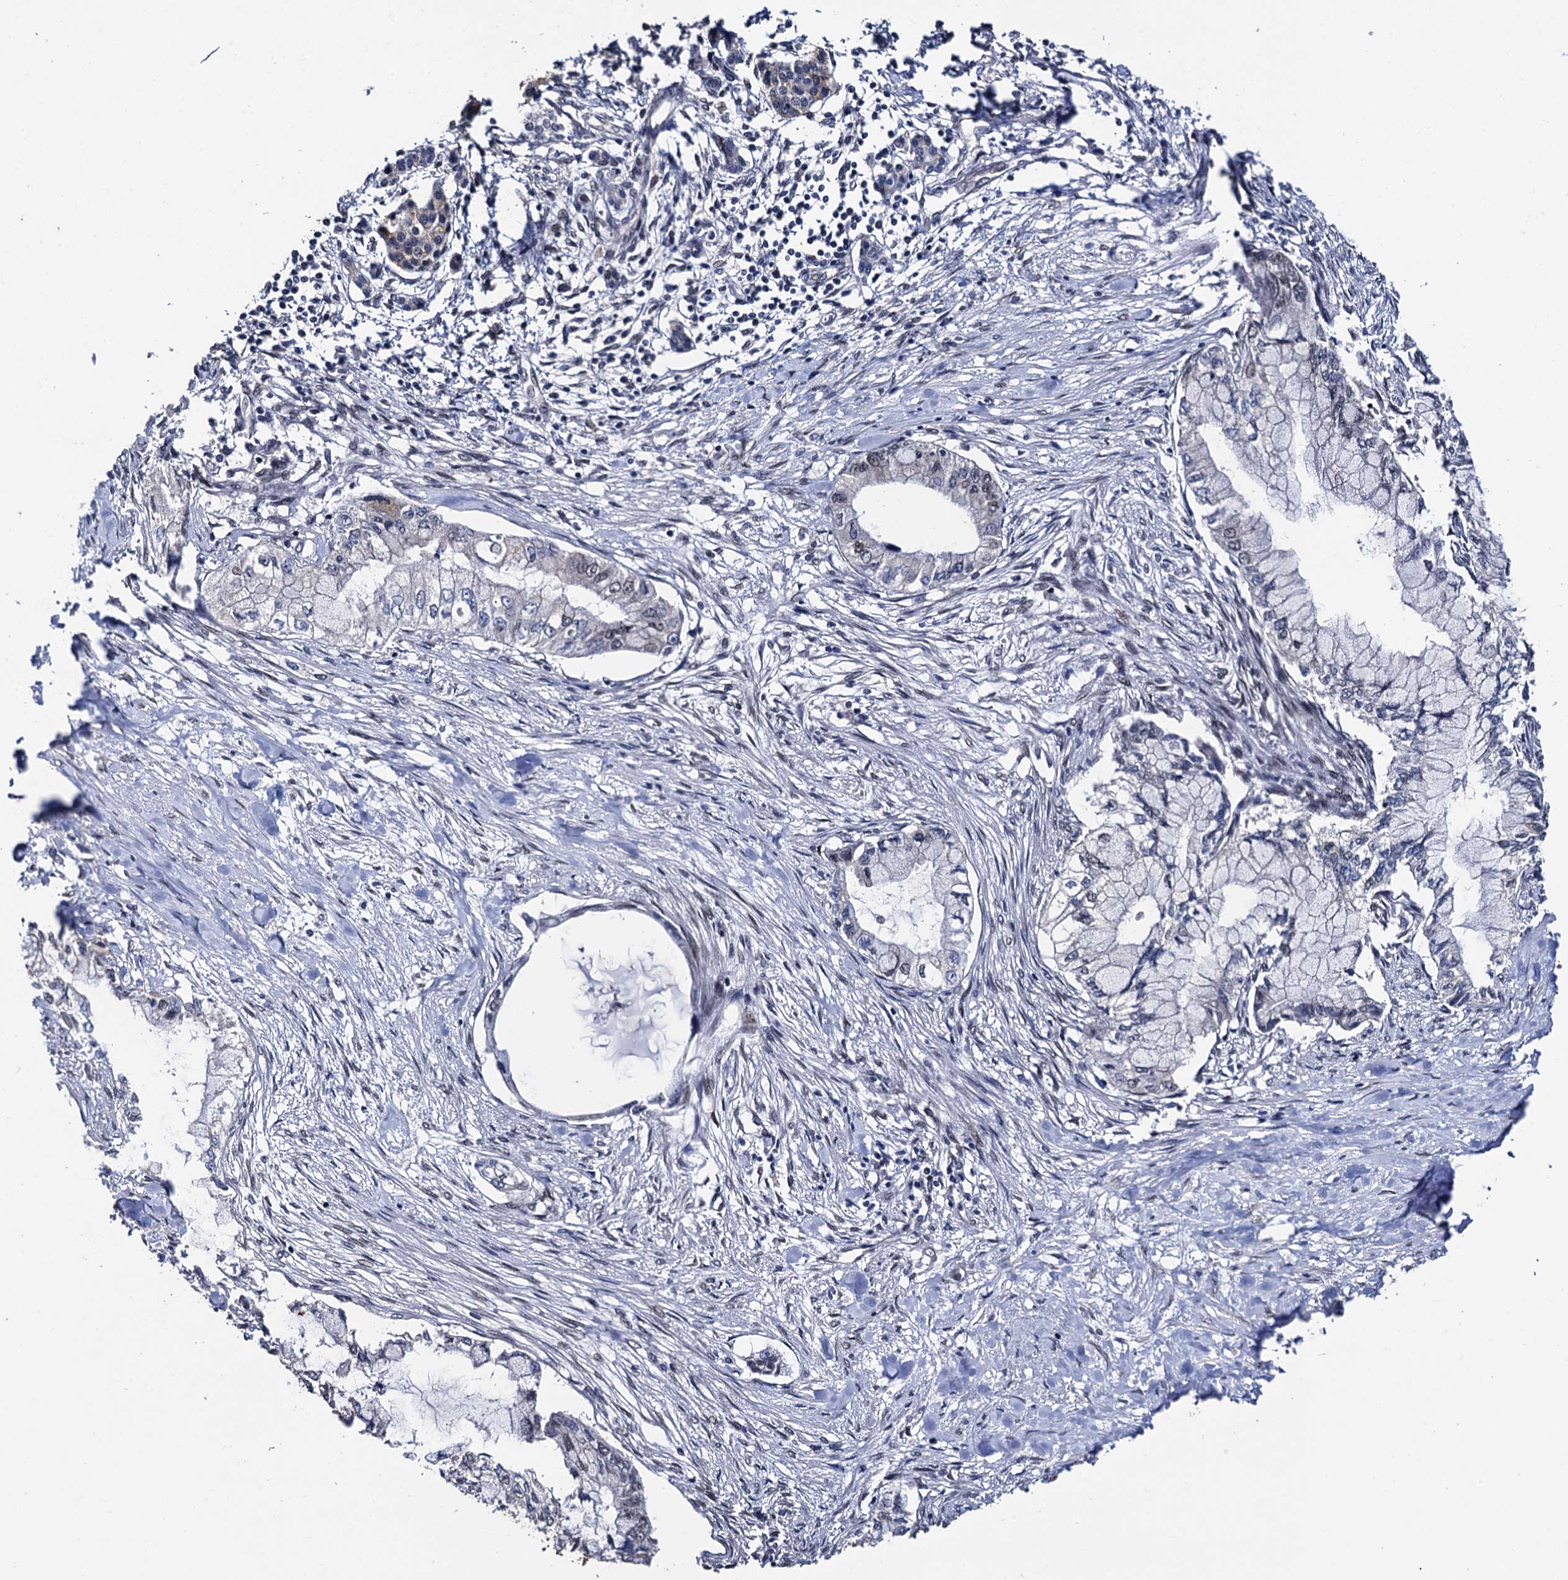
{"staining": {"intensity": "negative", "quantity": "none", "location": "none"}, "tissue": "pancreatic cancer", "cell_type": "Tumor cells", "image_type": "cancer", "snomed": [{"axis": "morphology", "description": "Adenocarcinoma, NOS"}, {"axis": "topography", "description": "Pancreas"}], "caption": "Tumor cells are negative for protein expression in human pancreatic cancer (adenocarcinoma).", "gene": "LRRC63", "patient": {"sex": "female", "age": 78}}